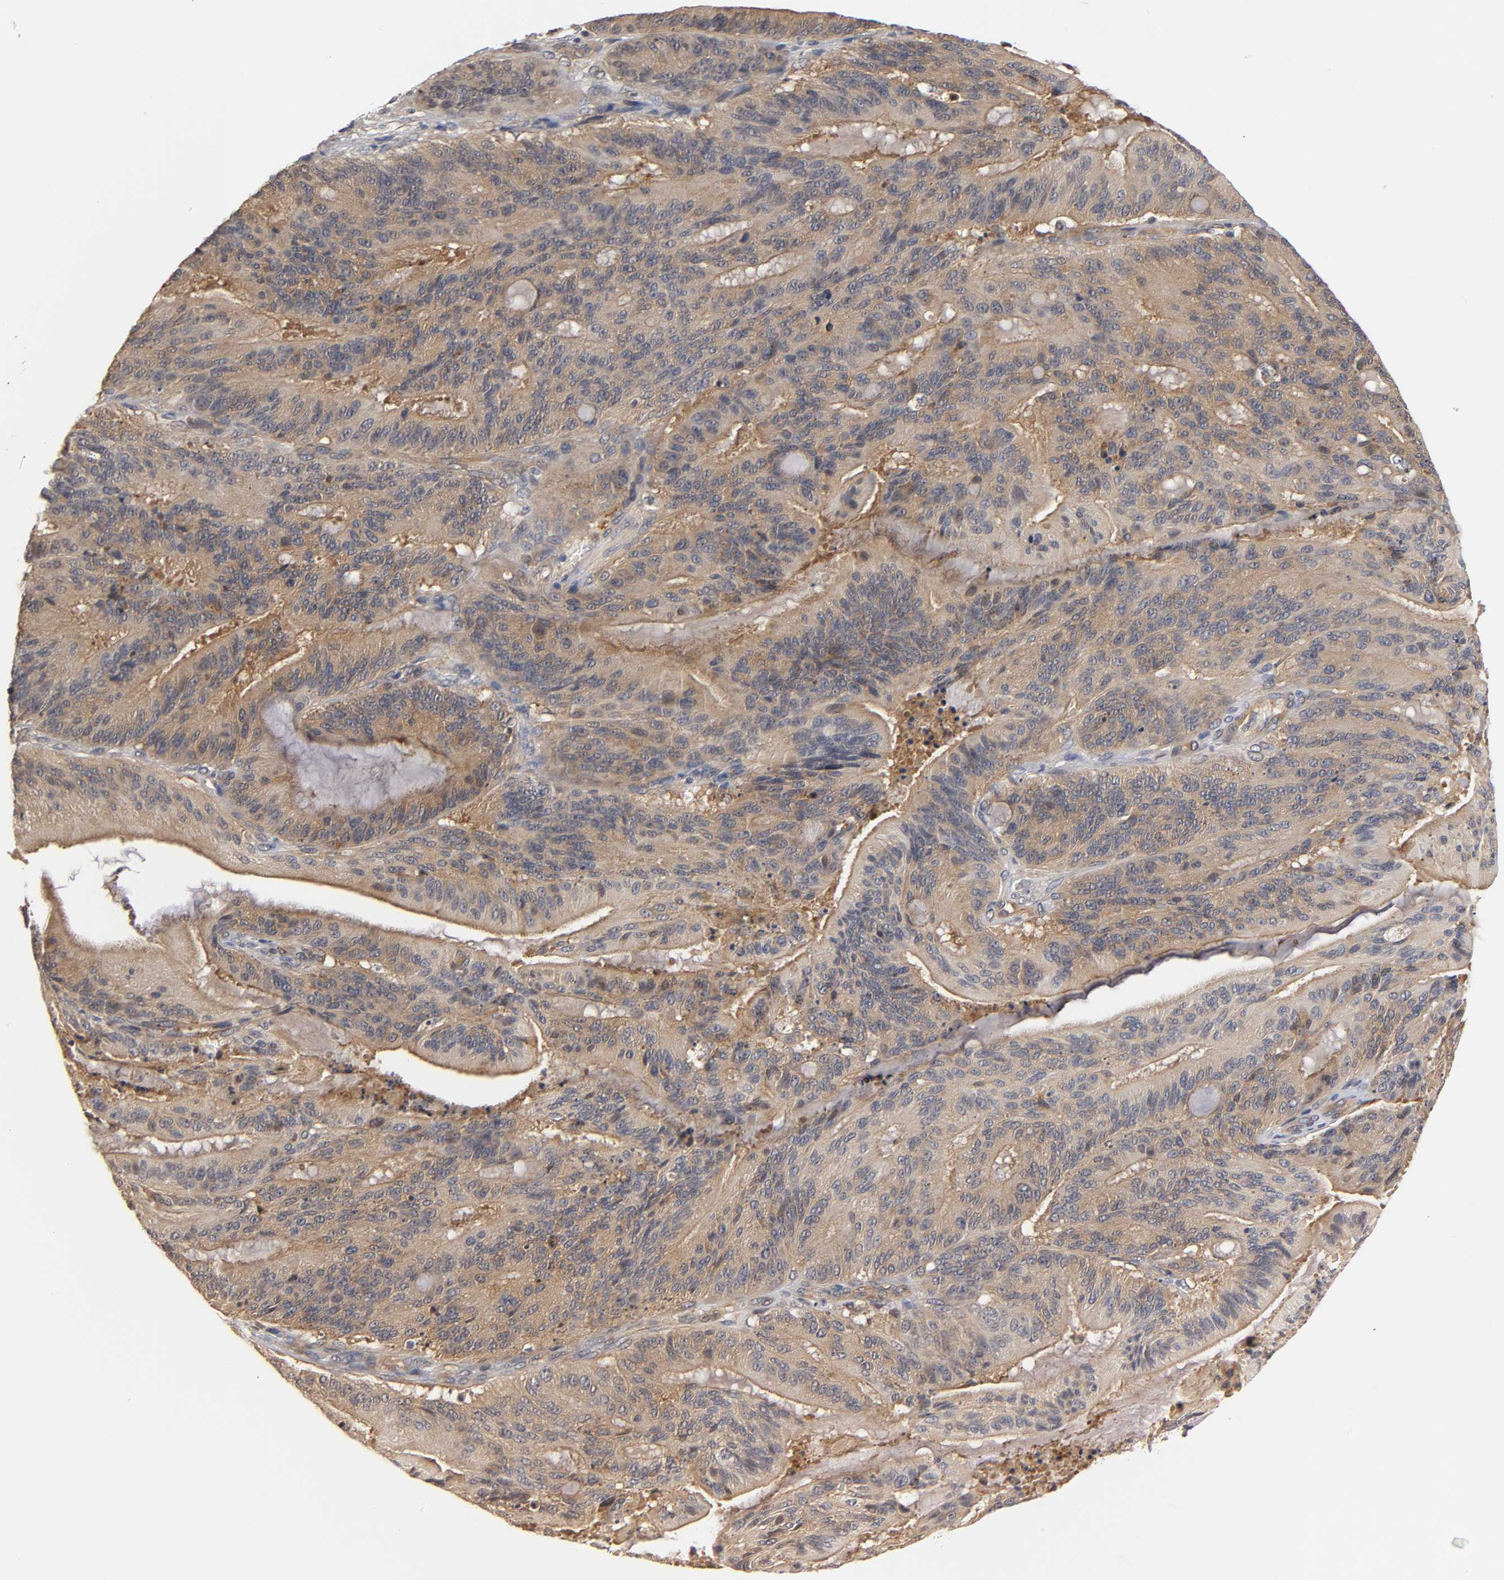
{"staining": {"intensity": "weak", "quantity": ">75%", "location": "cytoplasmic/membranous"}, "tissue": "liver cancer", "cell_type": "Tumor cells", "image_type": "cancer", "snomed": [{"axis": "morphology", "description": "Cholangiocarcinoma"}, {"axis": "topography", "description": "Liver"}], "caption": "Immunohistochemical staining of liver cancer reveals low levels of weak cytoplasmic/membranous protein positivity in approximately >75% of tumor cells. The protein is shown in brown color, while the nuclei are stained blue.", "gene": "PDE5A", "patient": {"sex": "female", "age": 73}}